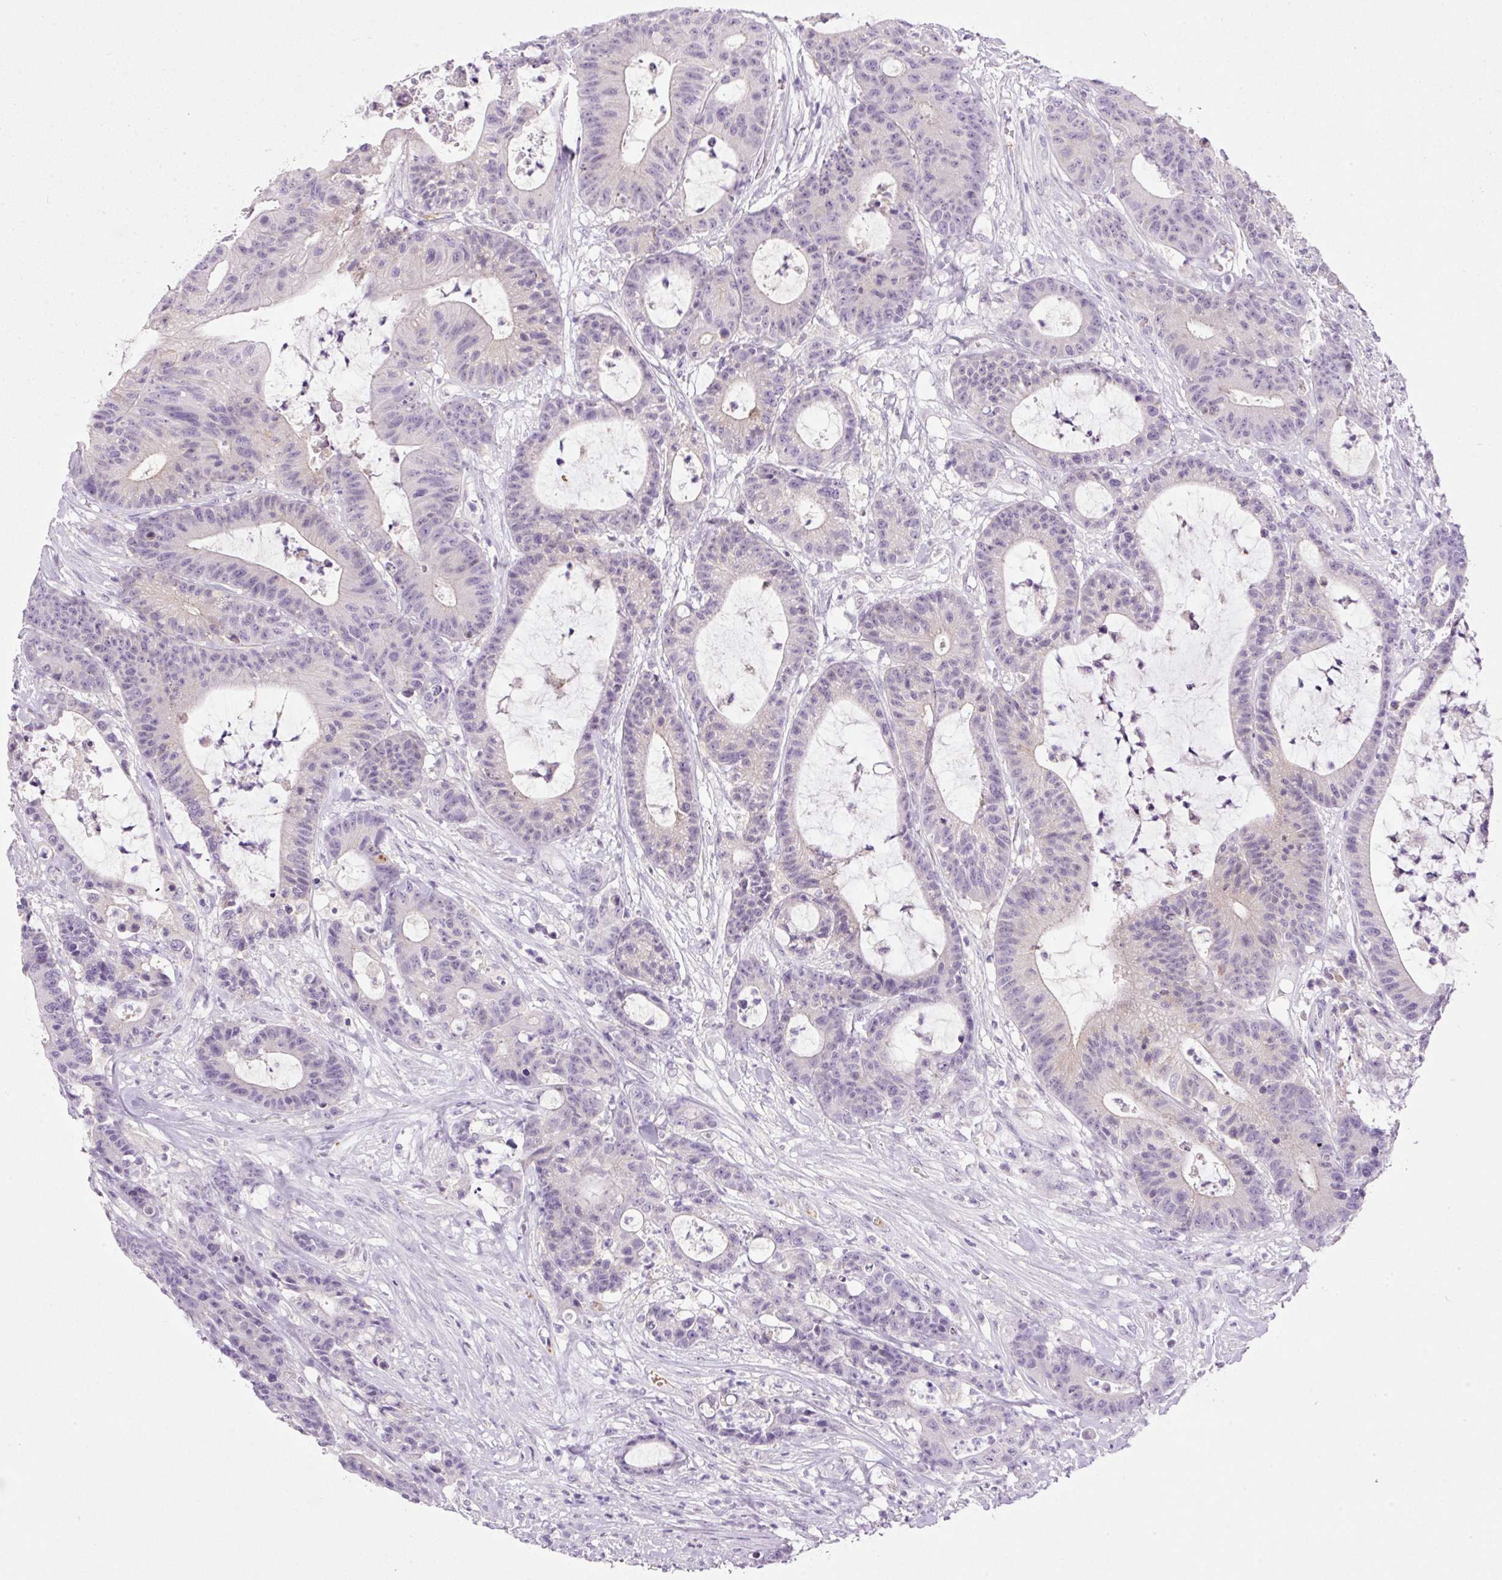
{"staining": {"intensity": "negative", "quantity": "none", "location": "none"}, "tissue": "colorectal cancer", "cell_type": "Tumor cells", "image_type": "cancer", "snomed": [{"axis": "morphology", "description": "Adenocarcinoma, NOS"}, {"axis": "topography", "description": "Colon"}], "caption": "This is an IHC histopathology image of adenocarcinoma (colorectal). There is no expression in tumor cells.", "gene": "SRC", "patient": {"sex": "female", "age": 84}}